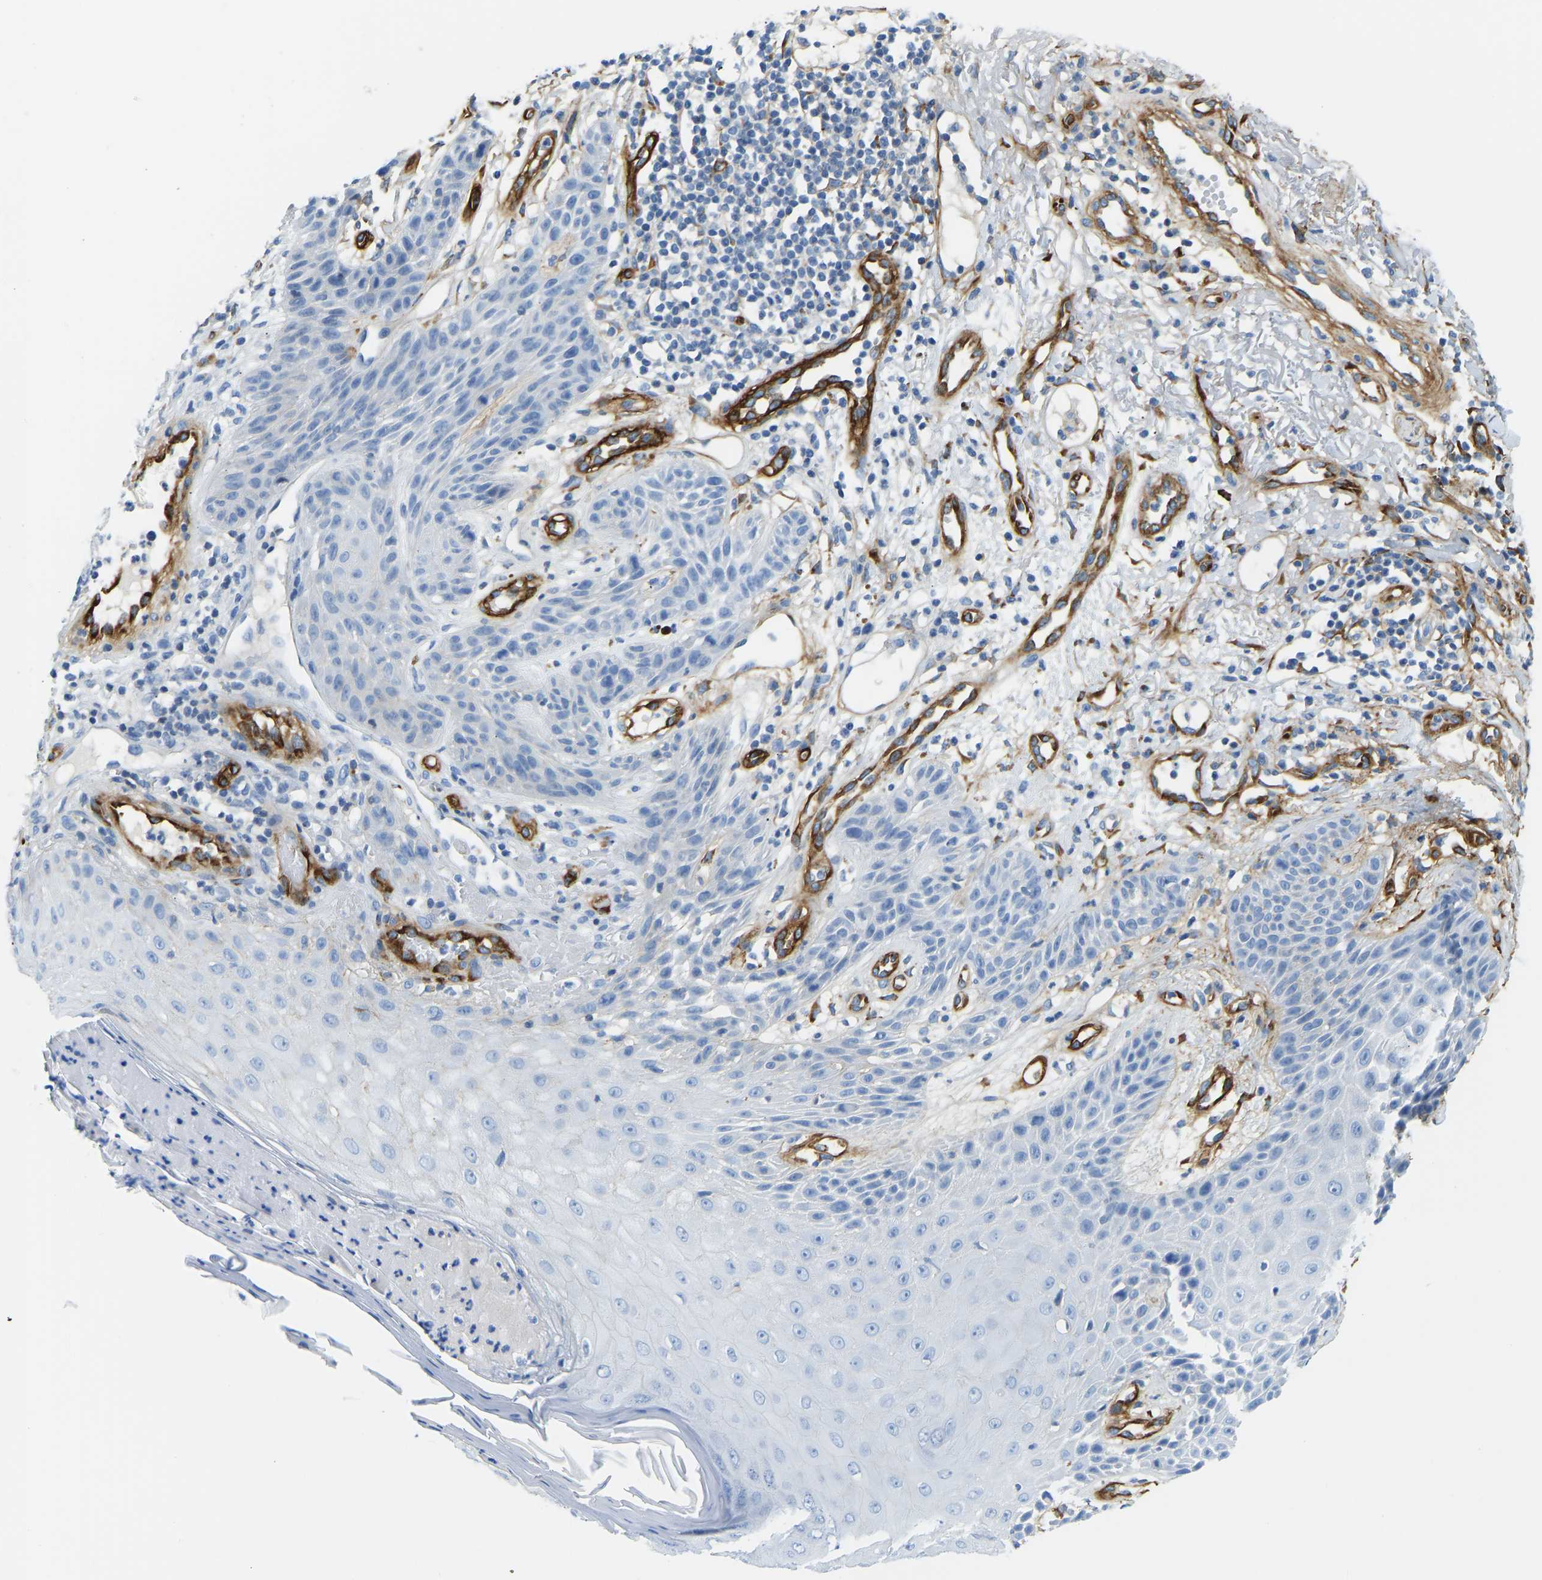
{"staining": {"intensity": "negative", "quantity": "none", "location": "none"}, "tissue": "skin cancer", "cell_type": "Tumor cells", "image_type": "cancer", "snomed": [{"axis": "morphology", "description": "Normal tissue, NOS"}, {"axis": "morphology", "description": "Basal cell carcinoma"}, {"axis": "topography", "description": "Skin"}], "caption": "The micrograph demonstrates no significant positivity in tumor cells of skin cancer (basal cell carcinoma).", "gene": "COL15A1", "patient": {"sex": "male", "age": 79}}